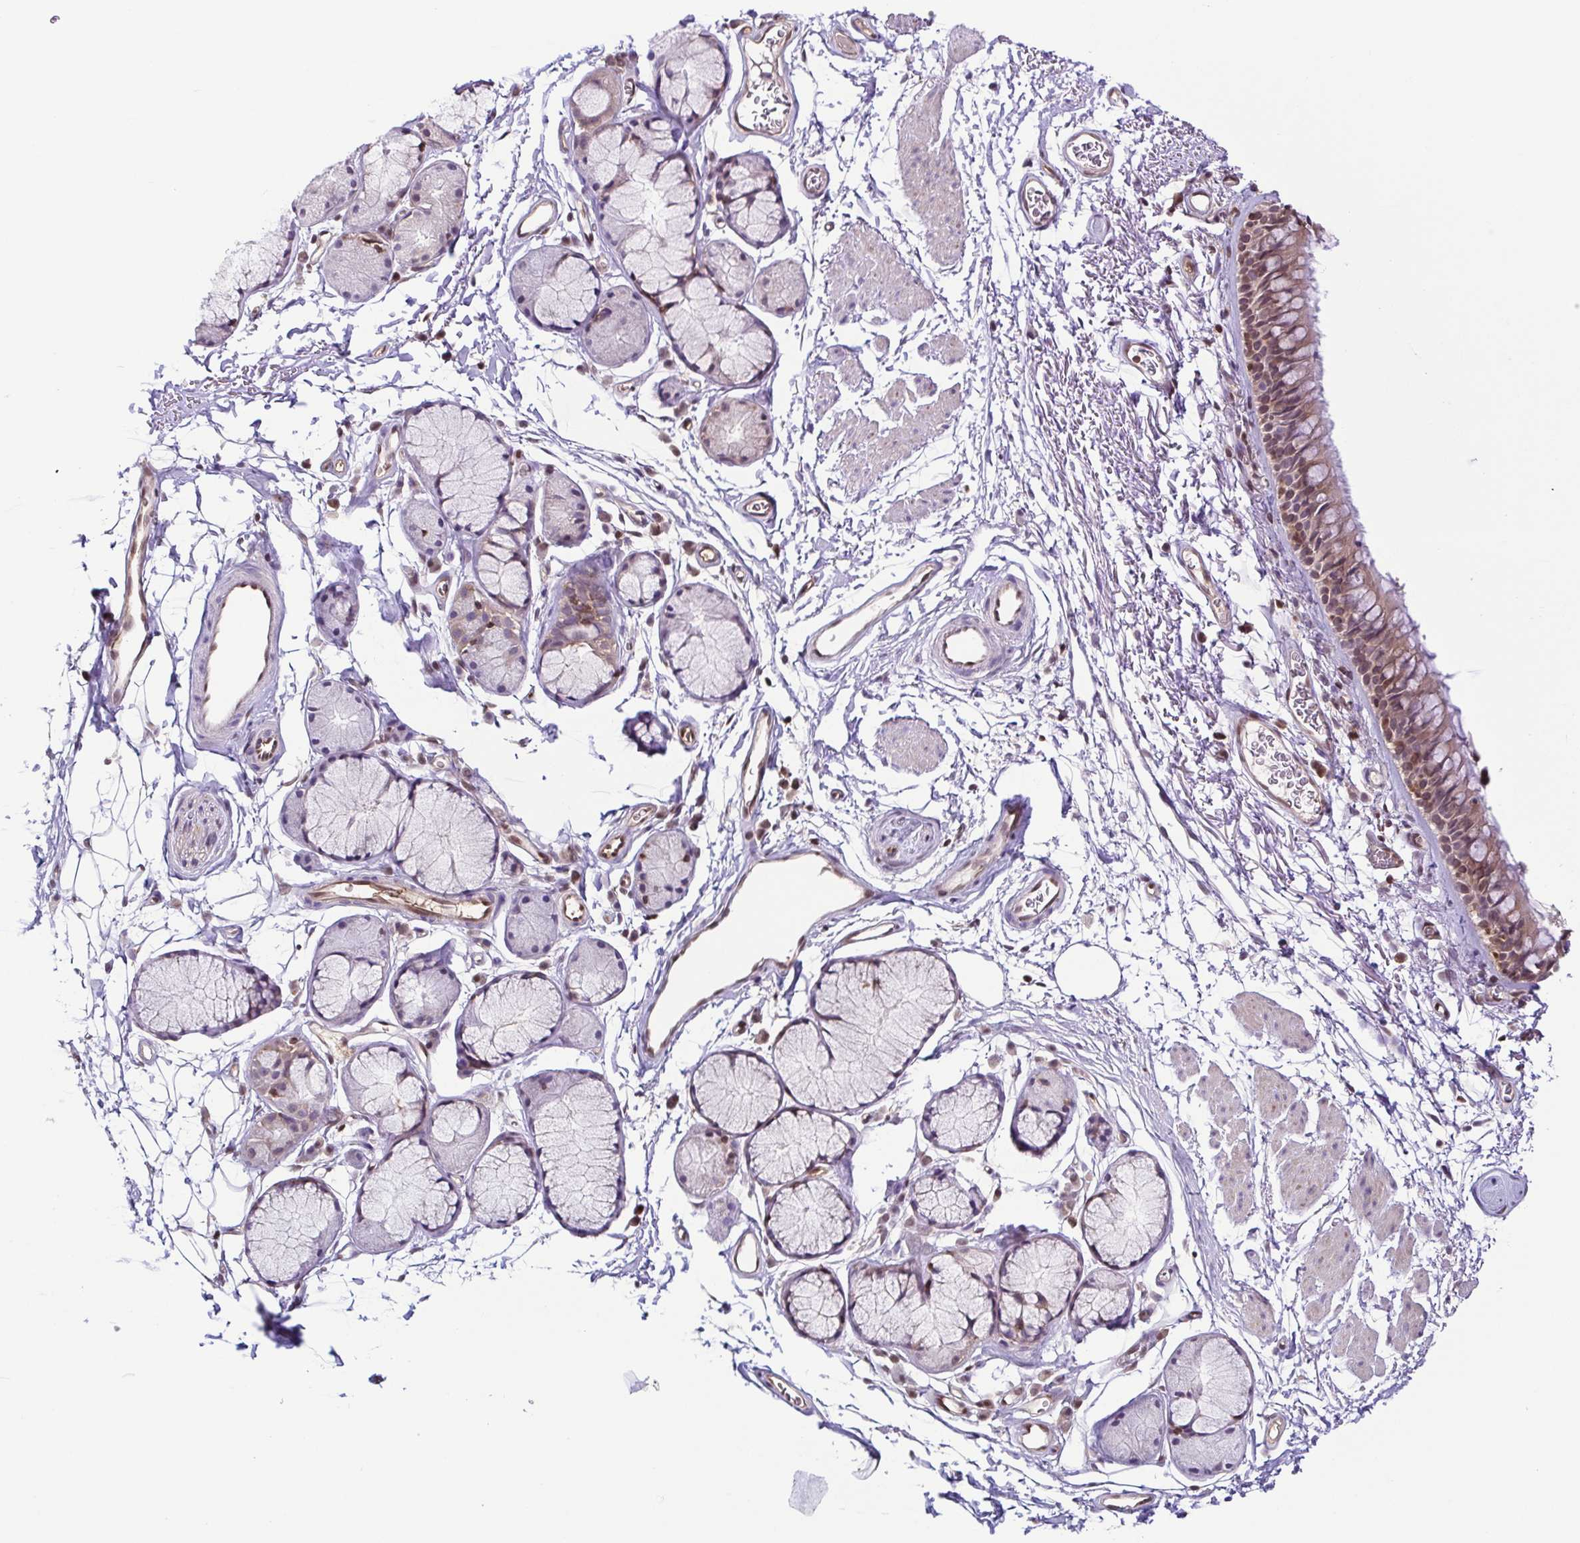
{"staining": {"intensity": "moderate", "quantity": "25%-75%", "location": "cytoplasmic/membranous,nuclear"}, "tissue": "bronchus", "cell_type": "Respiratory epithelial cells", "image_type": "normal", "snomed": [{"axis": "morphology", "description": "Normal tissue, NOS"}, {"axis": "topography", "description": "Cartilage tissue"}, {"axis": "topography", "description": "Bronchus"}], "caption": "The image shows staining of benign bronchus, revealing moderate cytoplasmic/membranous,nuclear protein positivity (brown color) within respiratory epithelial cells. Immunohistochemistry stains the protein in brown and the nuclei are stained blue.", "gene": "PSMB9", "patient": {"sex": "female", "age": 79}}